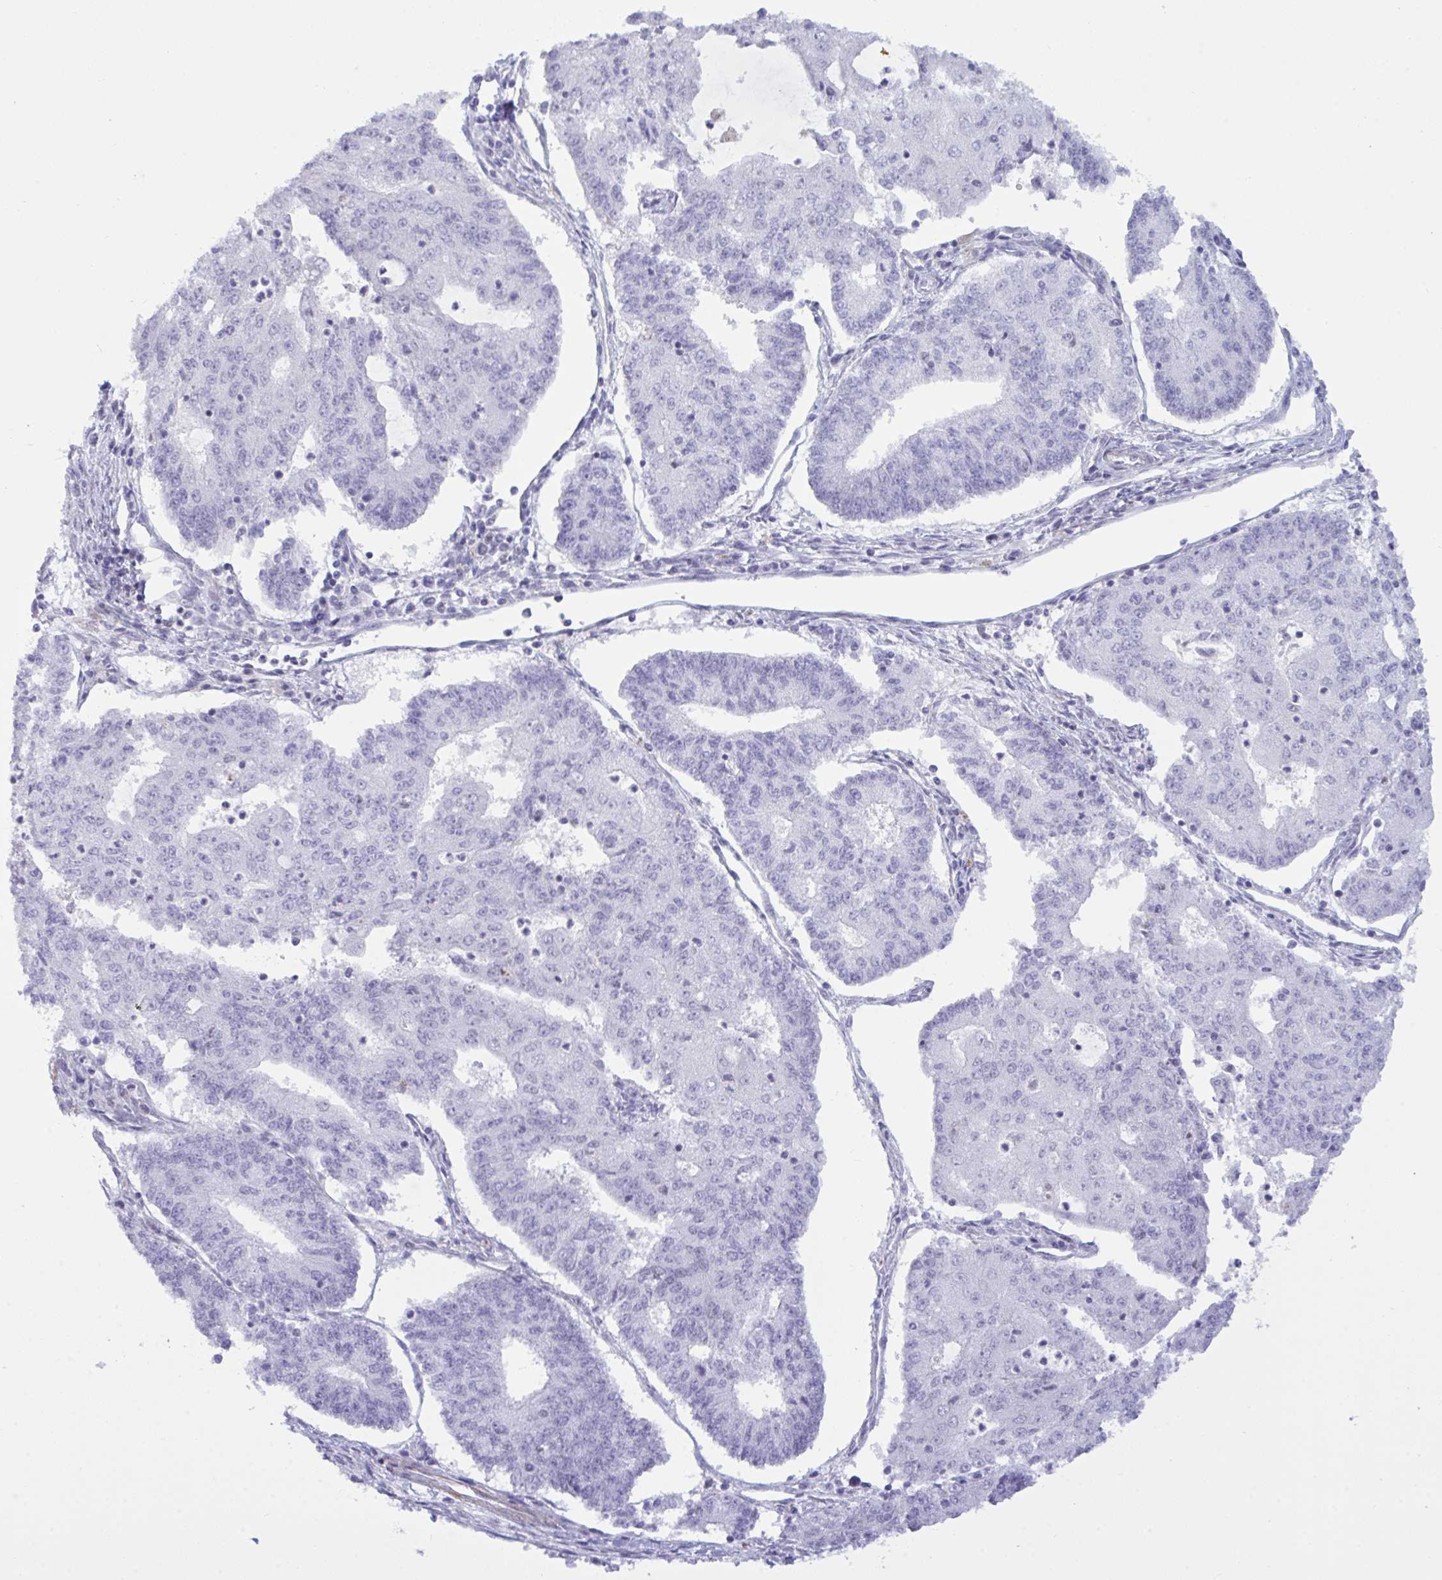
{"staining": {"intensity": "negative", "quantity": "none", "location": "none"}, "tissue": "endometrial cancer", "cell_type": "Tumor cells", "image_type": "cancer", "snomed": [{"axis": "morphology", "description": "Adenocarcinoma, NOS"}, {"axis": "topography", "description": "Endometrium"}], "caption": "Tumor cells are negative for brown protein staining in adenocarcinoma (endometrial).", "gene": "ELN", "patient": {"sex": "female", "age": 56}}